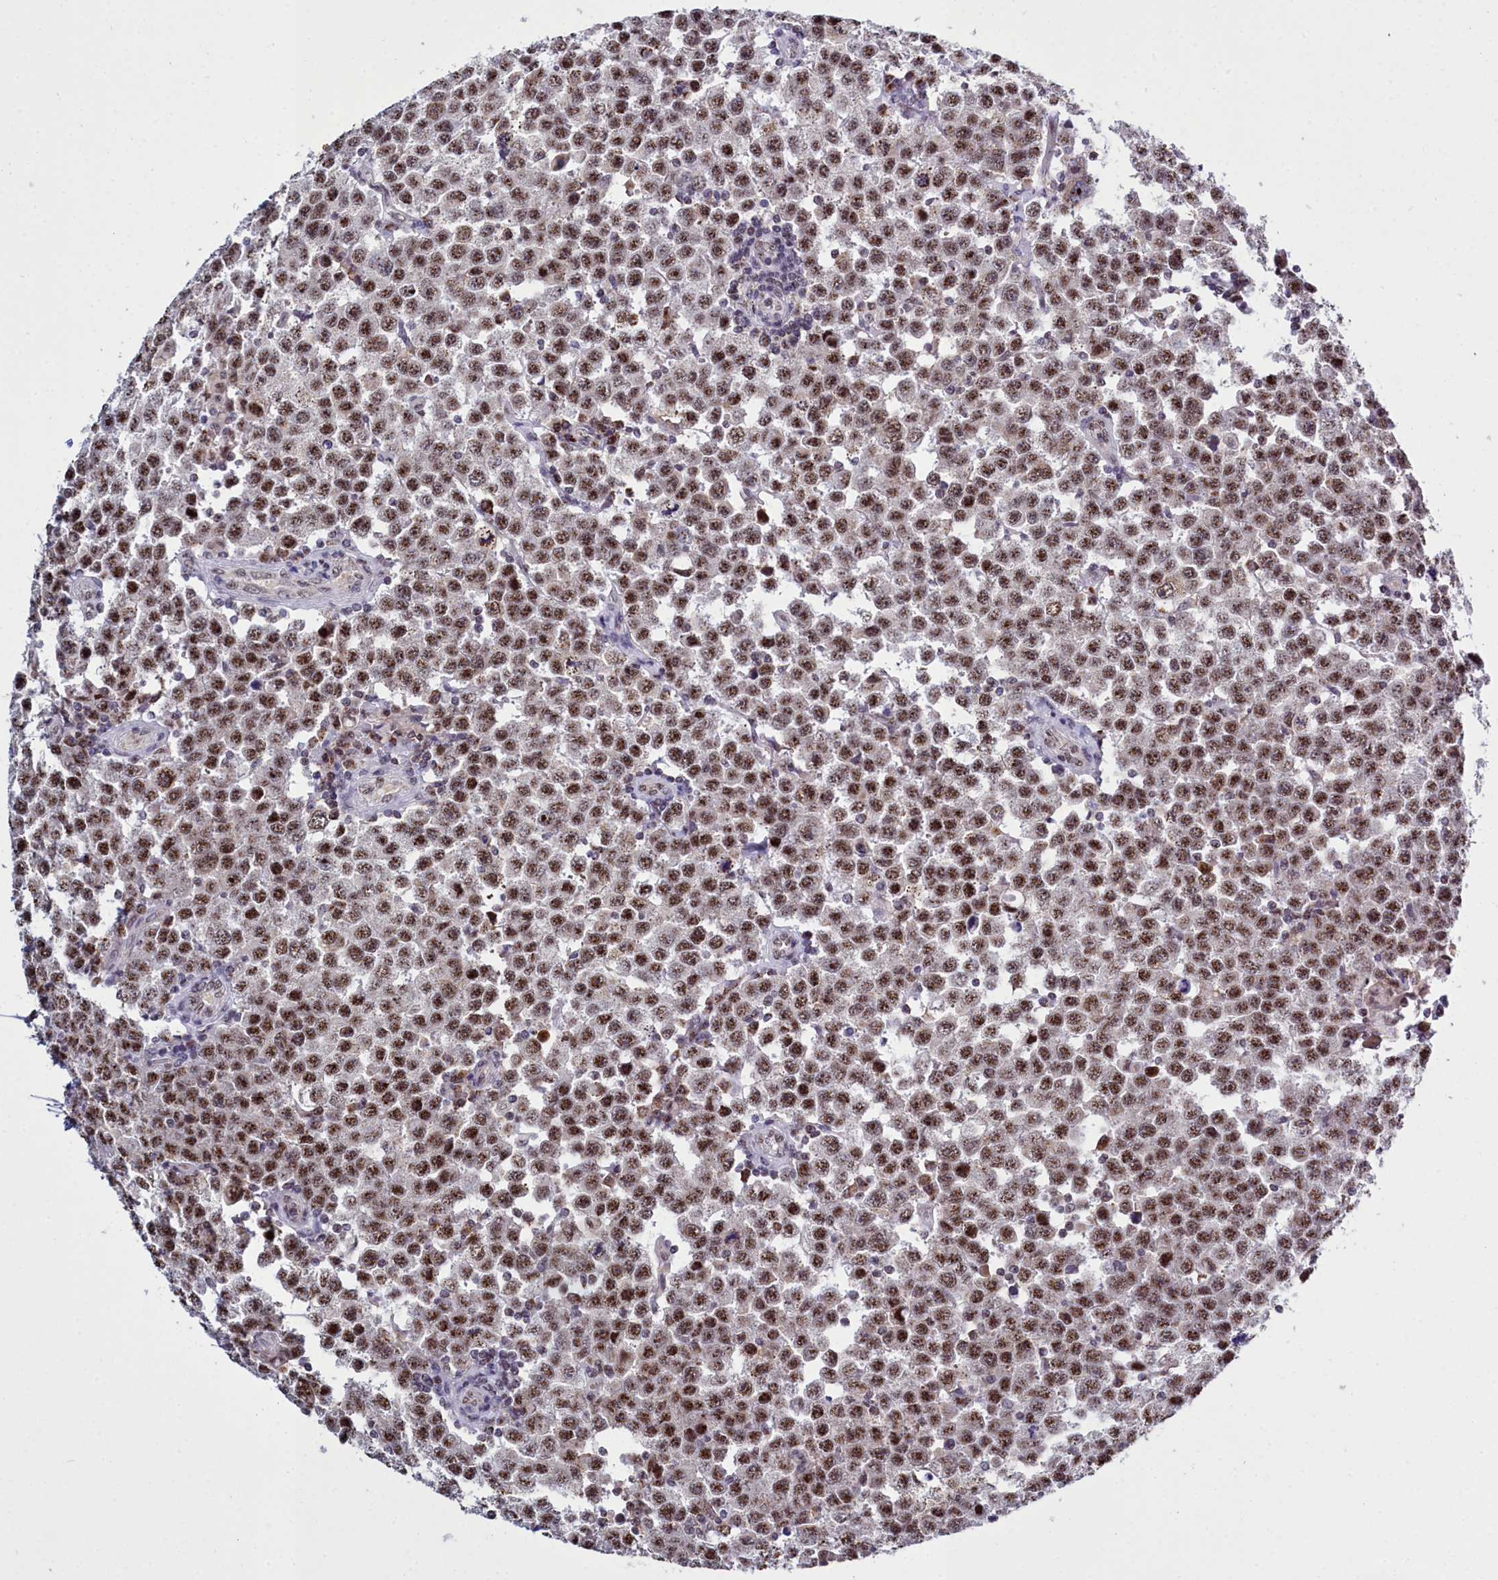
{"staining": {"intensity": "moderate", "quantity": ">75%", "location": "nuclear"}, "tissue": "testis cancer", "cell_type": "Tumor cells", "image_type": "cancer", "snomed": [{"axis": "morphology", "description": "Seminoma, NOS"}, {"axis": "topography", "description": "Testis"}], "caption": "Protein staining of testis cancer tissue exhibits moderate nuclear positivity in about >75% of tumor cells.", "gene": "POM121L2", "patient": {"sex": "male", "age": 28}}